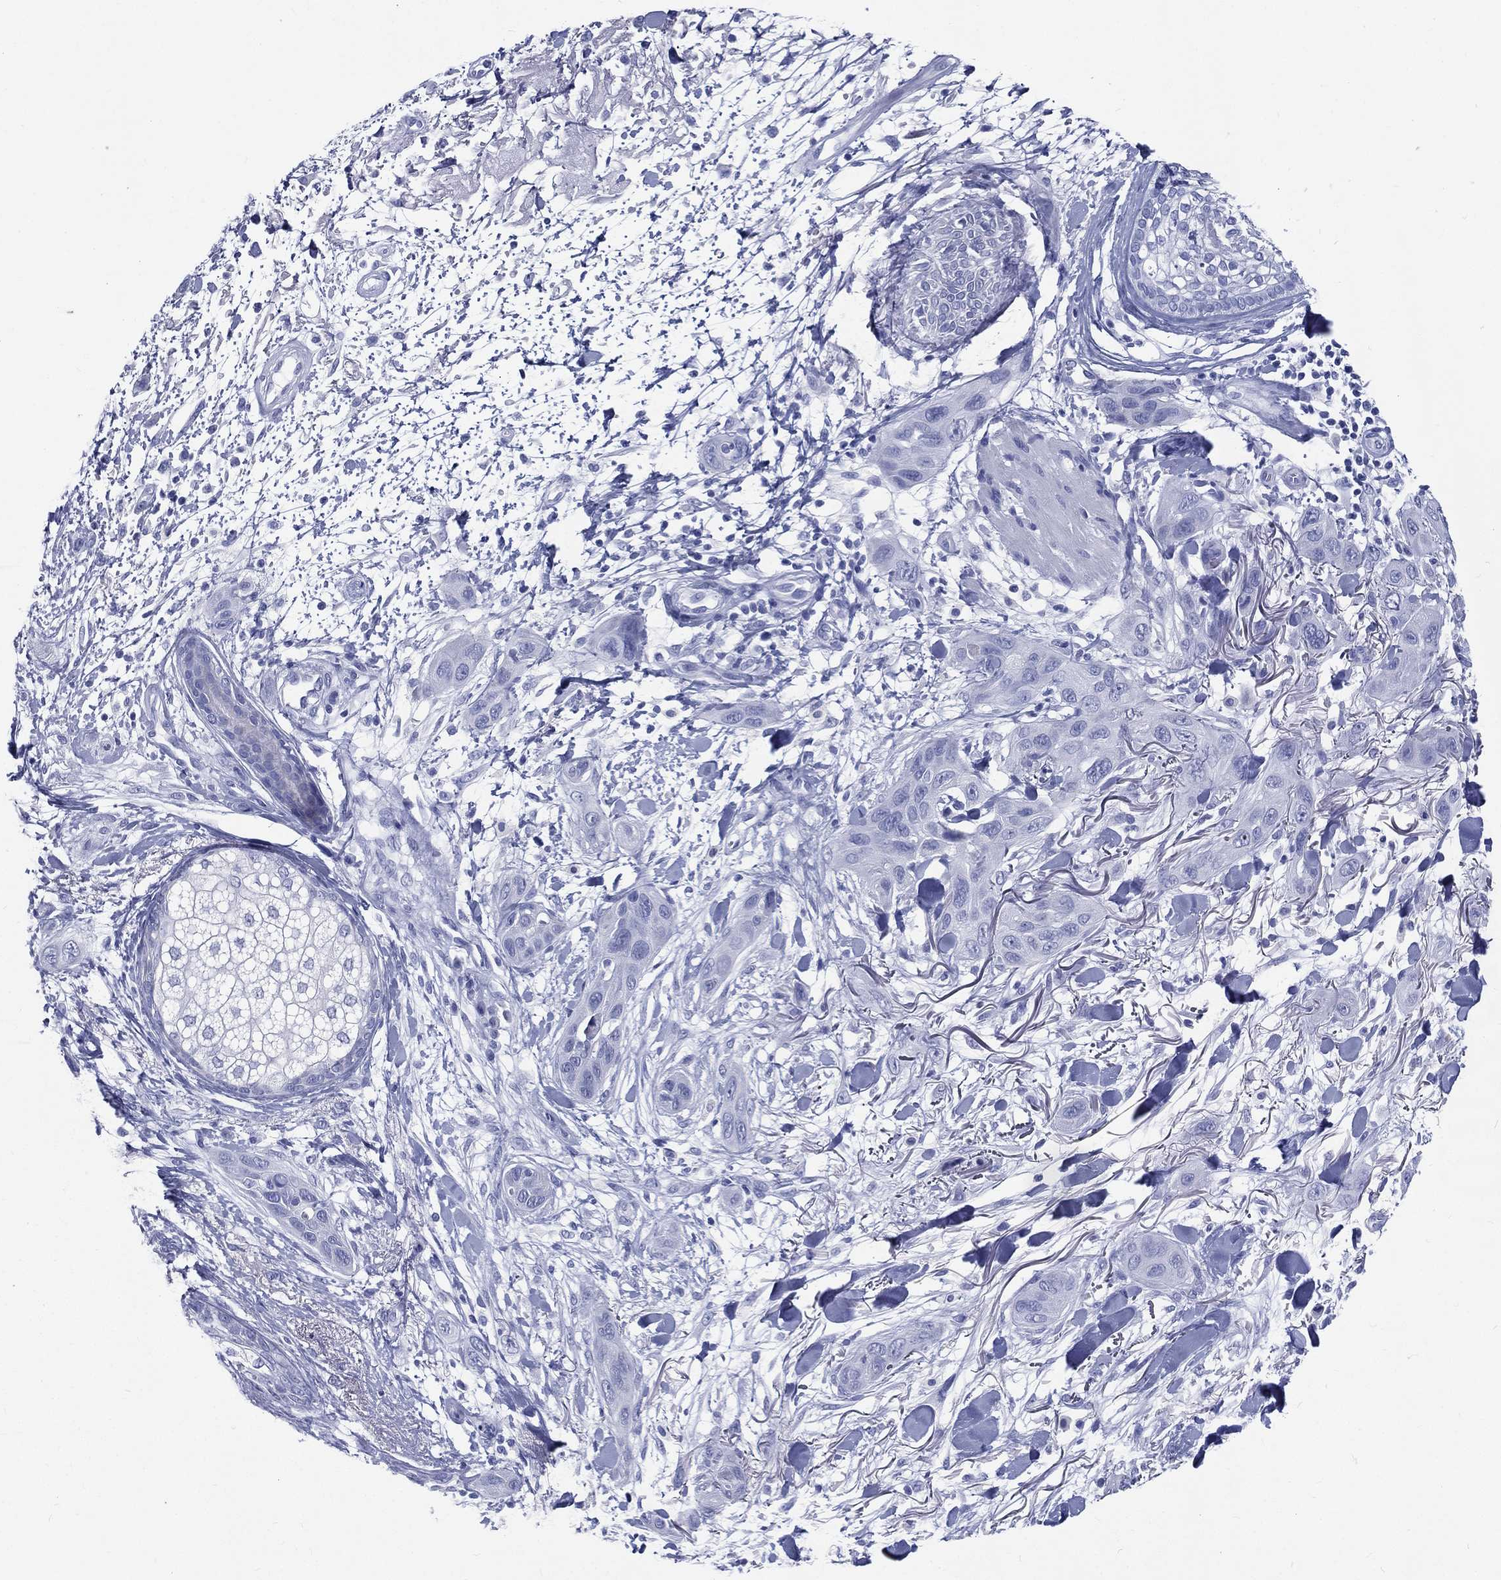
{"staining": {"intensity": "negative", "quantity": "none", "location": "none"}, "tissue": "skin cancer", "cell_type": "Tumor cells", "image_type": "cancer", "snomed": [{"axis": "morphology", "description": "Squamous cell carcinoma, NOS"}, {"axis": "topography", "description": "Skin"}], "caption": "This is an IHC histopathology image of human skin cancer. There is no expression in tumor cells.", "gene": "RSPH4A", "patient": {"sex": "male", "age": 78}}